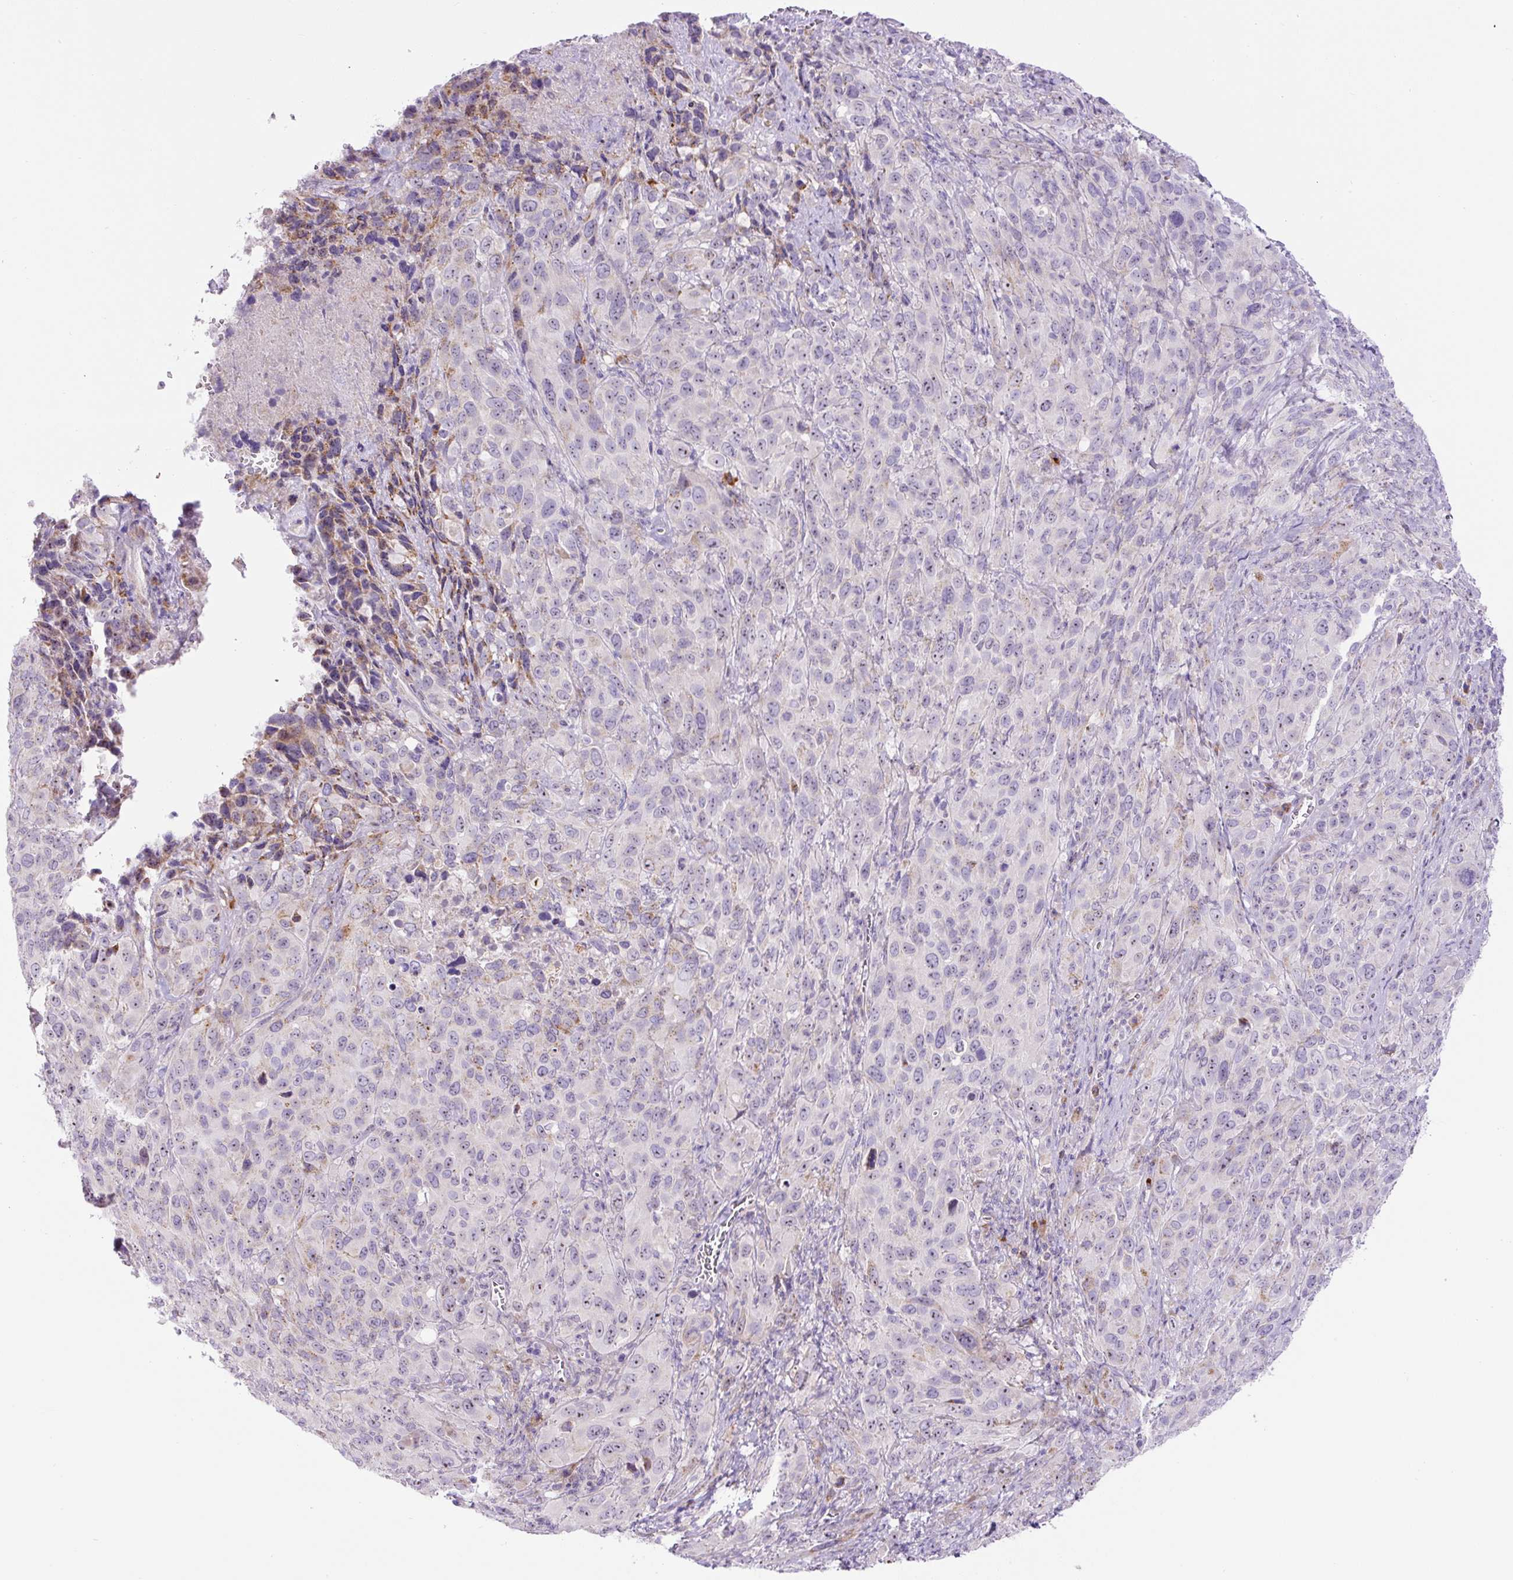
{"staining": {"intensity": "moderate", "quantity": "<25%", "location": "cytoplasmic/membranous"}, "tissue": "cervical cancer", "cell_type": "Tumor cells", "image_type": "cancer", "snomed": [{"axis": "morphology", "description": "Squamous cell carcinoma, NOS"}, {"axis": "topography", "description": "Cervix"}], "caption": "Protein analysis of cervical cancer tissue demonstrates moderate cytoplasmic/membranous staining in approximately <25% of tumor cells. The staining was performed using DAB (3,3'-diaminobenzidine) to visualize the protein expression in brown, while the nuclei were stained in blue with hematoxylin (Magnification: 20x).", "gene": "ZNF596", "patient": {"sex": "female", "age": 51}}